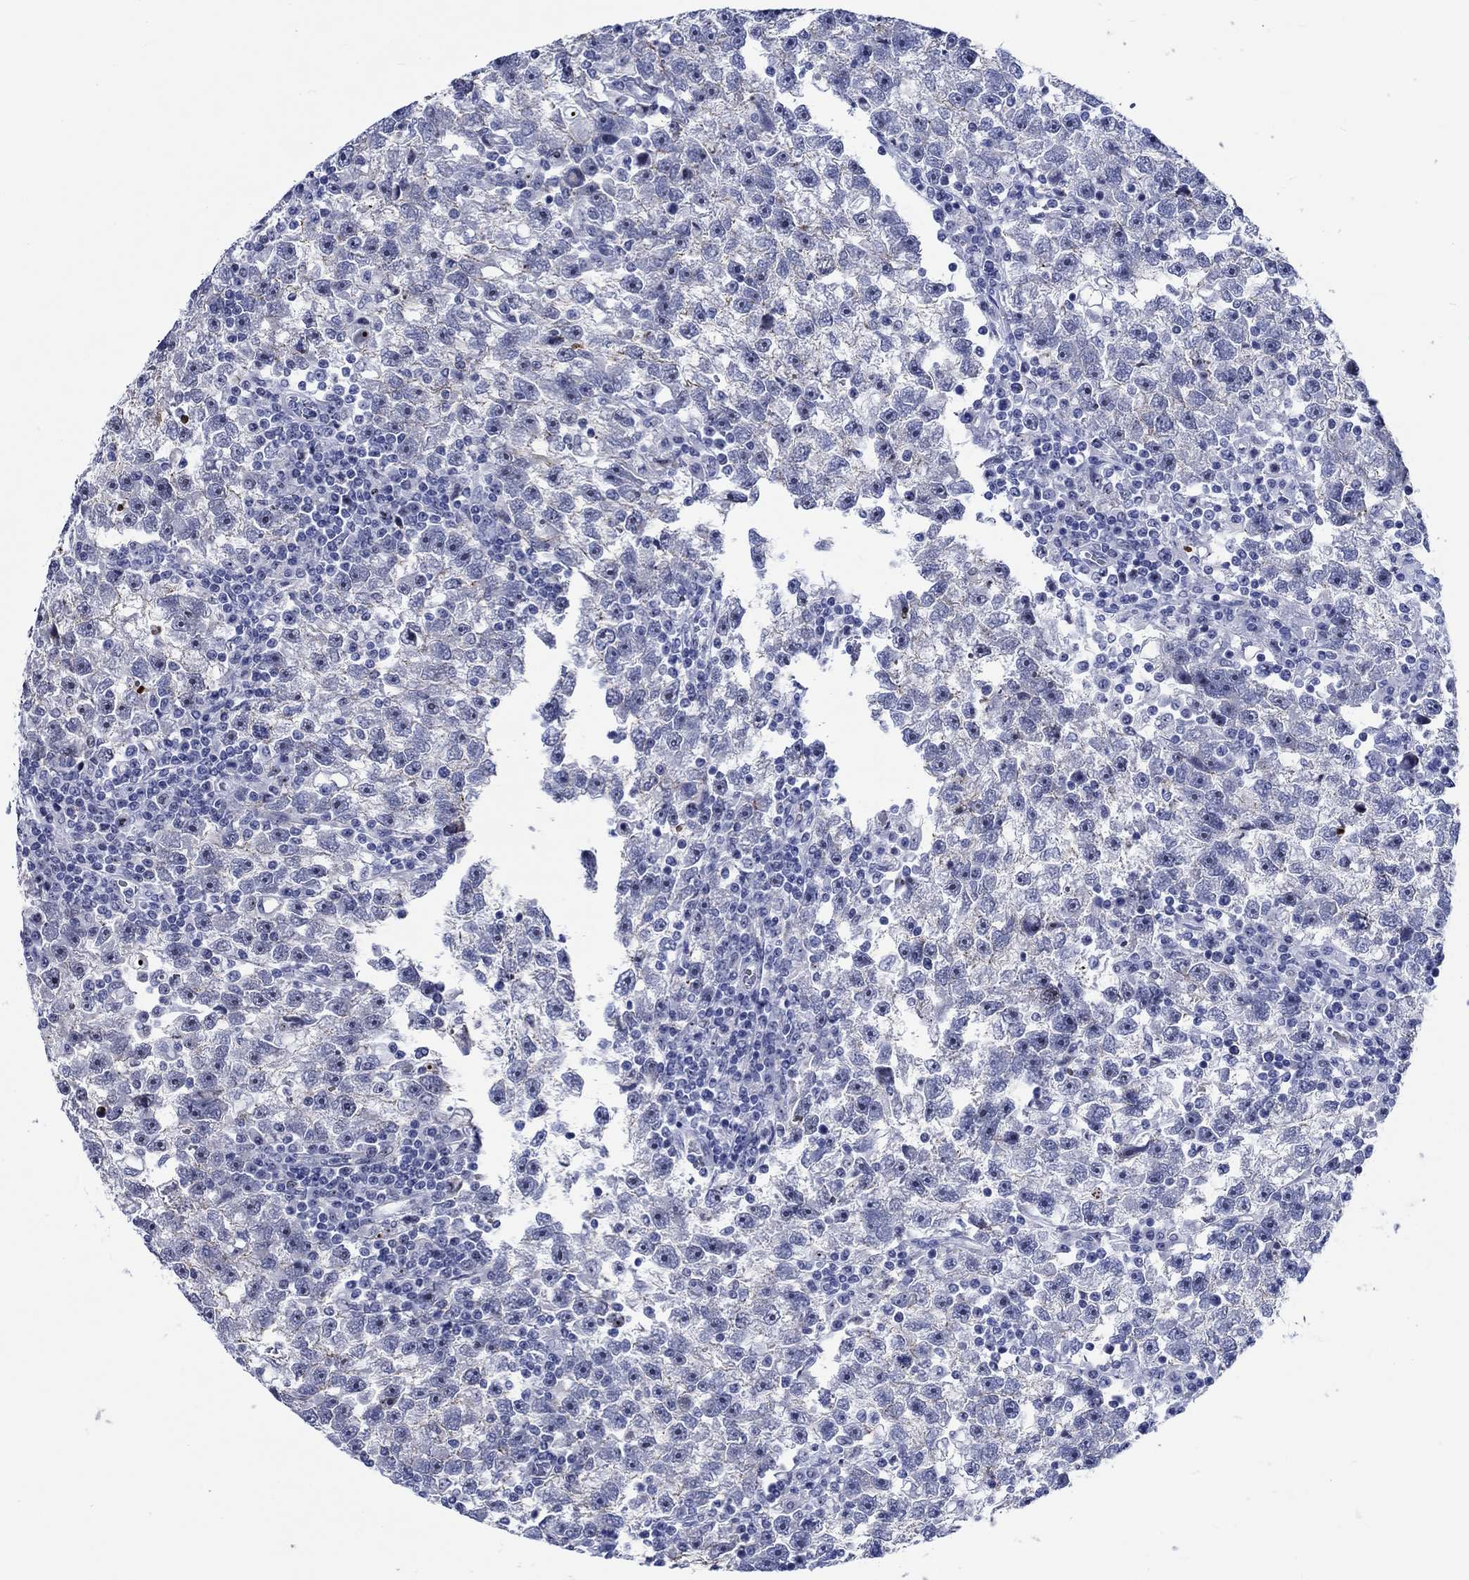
{"staining": {"intensity": "strong", "quantity": "<25%", "location": "nuclear"}, "tissue": "testis cancer", "cell_type": "Tumor cells", "image_type": "cancer", "snomed": [{"axis": "morphology", "description": "Seminoma, NOS"}, {"axis": "topography", "description": "Testis"}], "caption": "IHC photomicrograph of neoplastic tissue: testis cancer stained using immunohistochemistry (IHC) reveals medium levels of strong protein expression localized specifically in the nuclear of tumor cells, appearing as a nuclear brown color.", "gene": "ZNF446", "patient": {"sex": "male", "age": 47}}